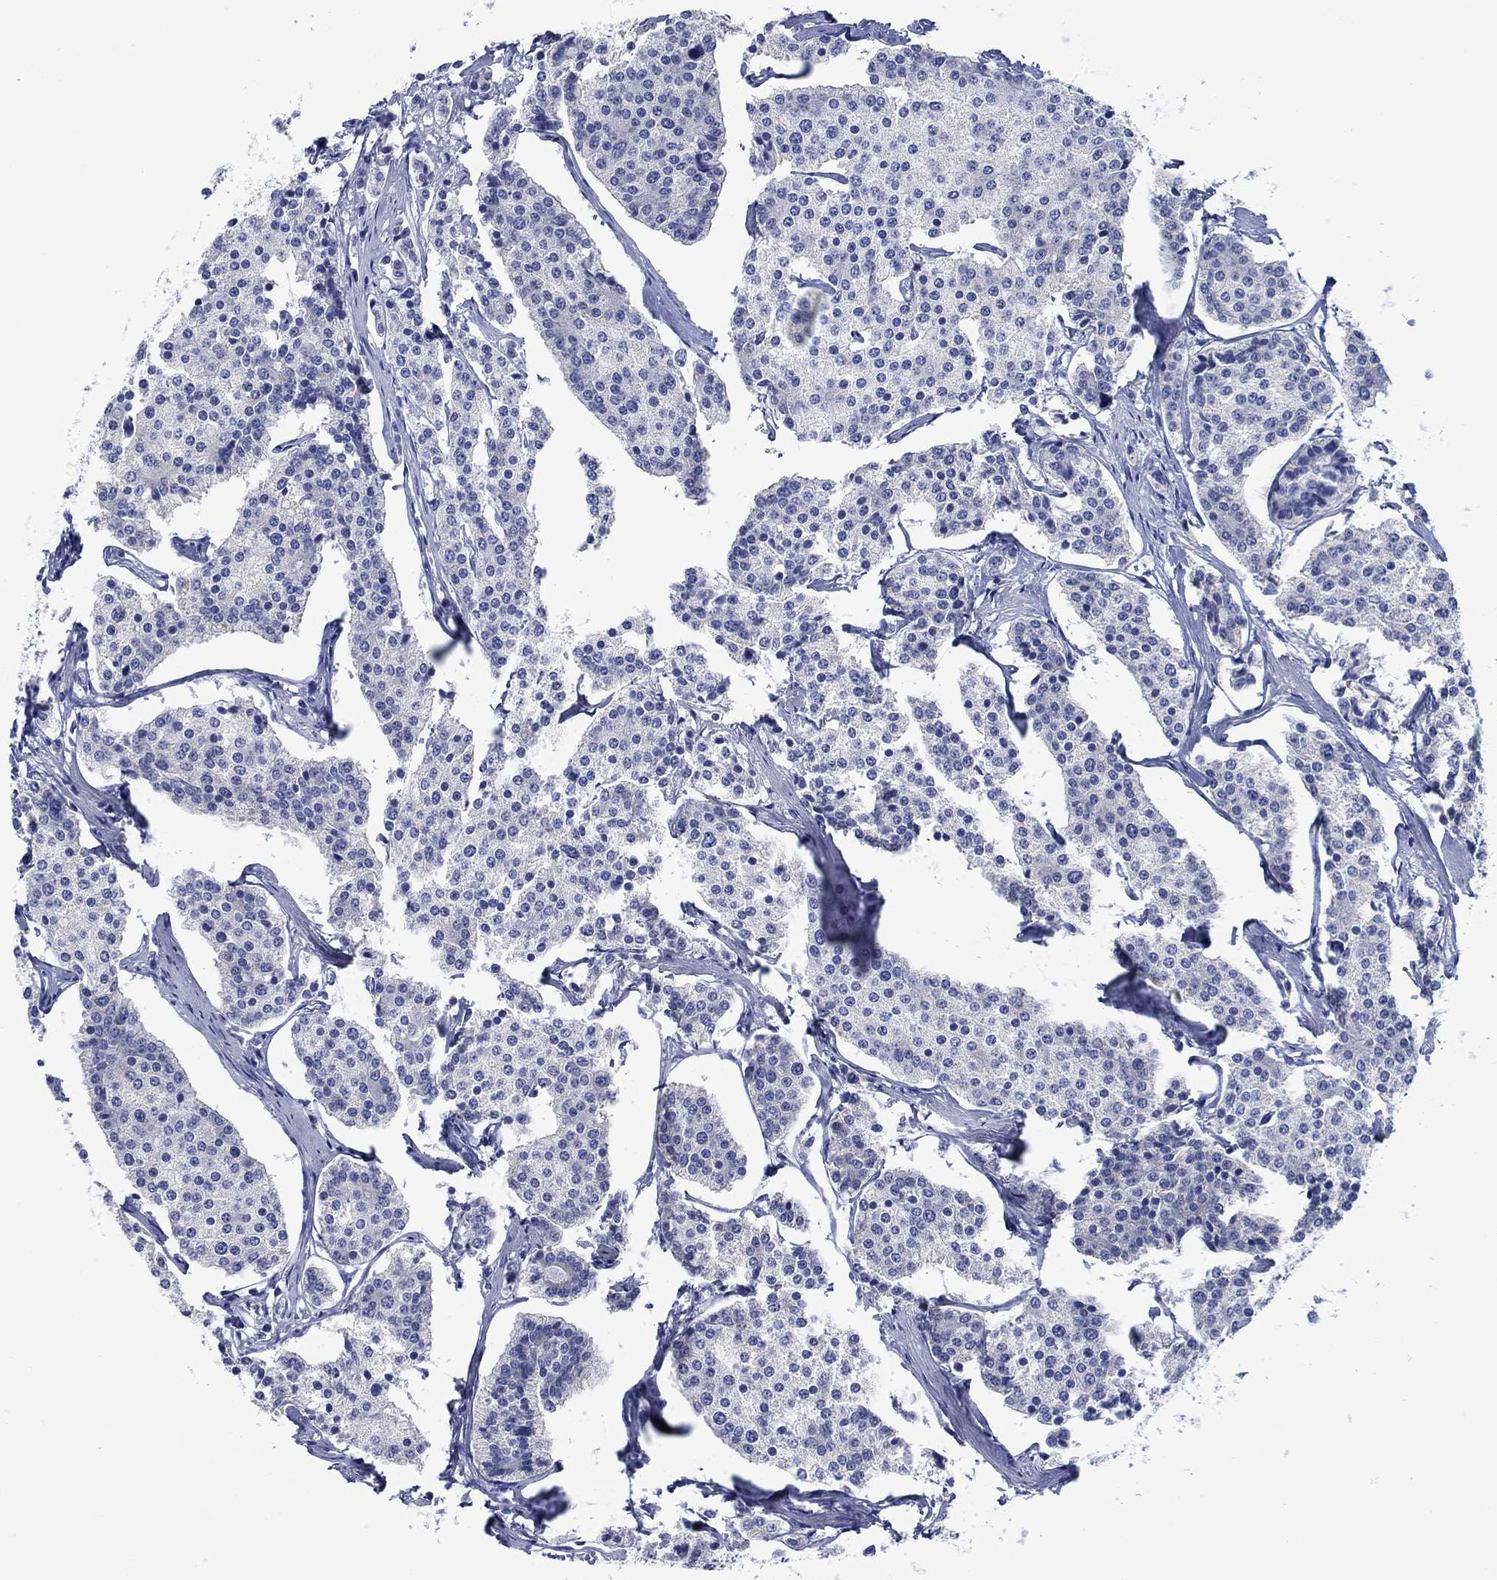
{"staining": {"intensity": "negative", "quantity": "none", "location": "none"}, "tissue": "carcinoid", "cell_type": "Tumor cells", "image_type": "cancer", "snomed": [{"axis": "morphology", "description": "Carcinoid, malignant, NOS"}, {"axis": "topography", "description": "Small intestine"}], "caption": "This is an immunohistochemistry image of carcinoid. There is no expression in tumor cells.", "gene": "TRIM16", "patient": {"sex": "female", "age": 65}}